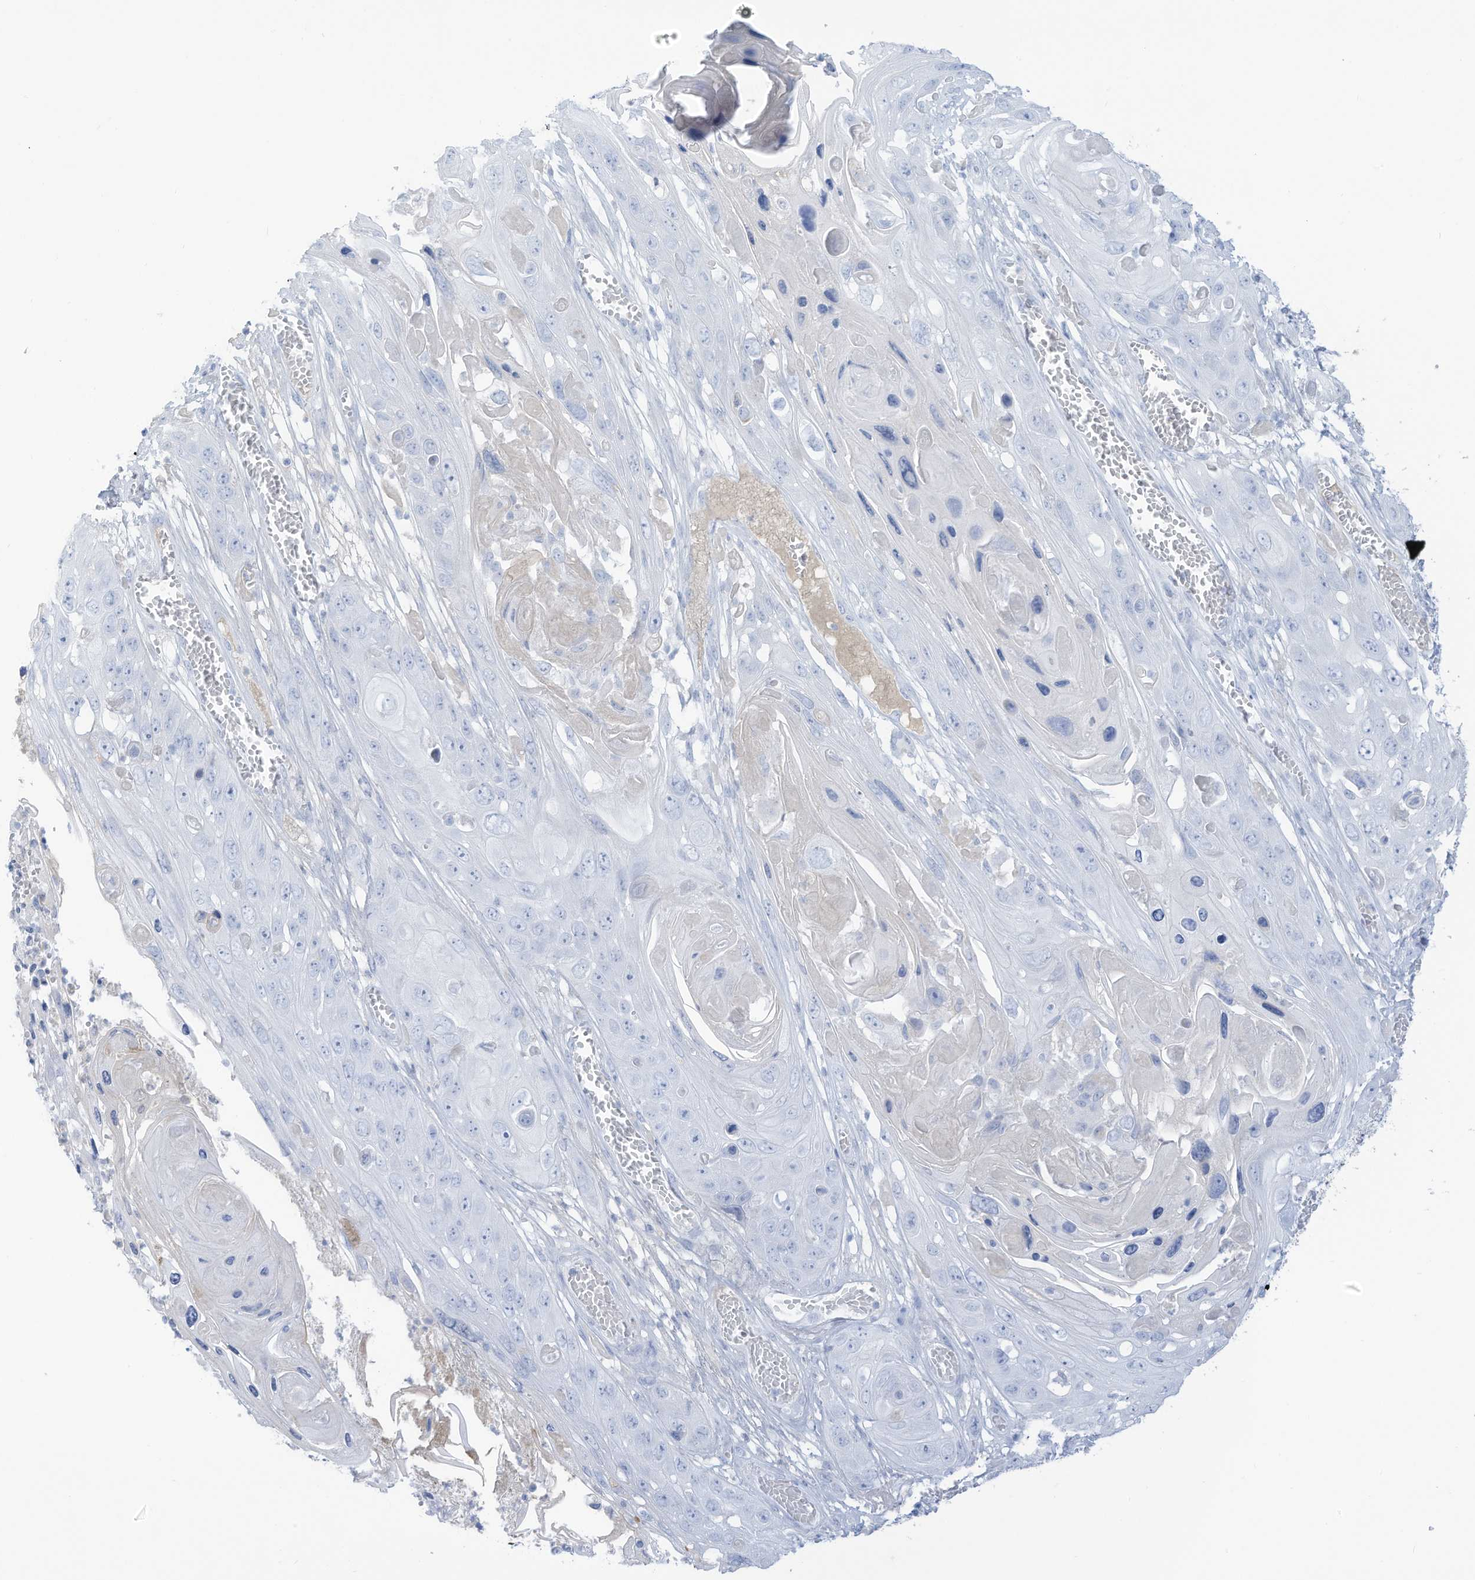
{"staining": {"intensity": "negative", "quantity": "none", "location": "none"}, "tissue": "skin cancer", "cell_type": "Tumor cells", "image_type": "cancer", "snomed": [{"axis": "morphology", "description": "Squamous cell carcinoma, NOS"}, {"axis": "topography", "description": "Skin"}], "caption": "Tumor cells show no significant expression in skin cancer.", "gene": "HSD17B13", "patient": {"sex": "male", "age": 55}}